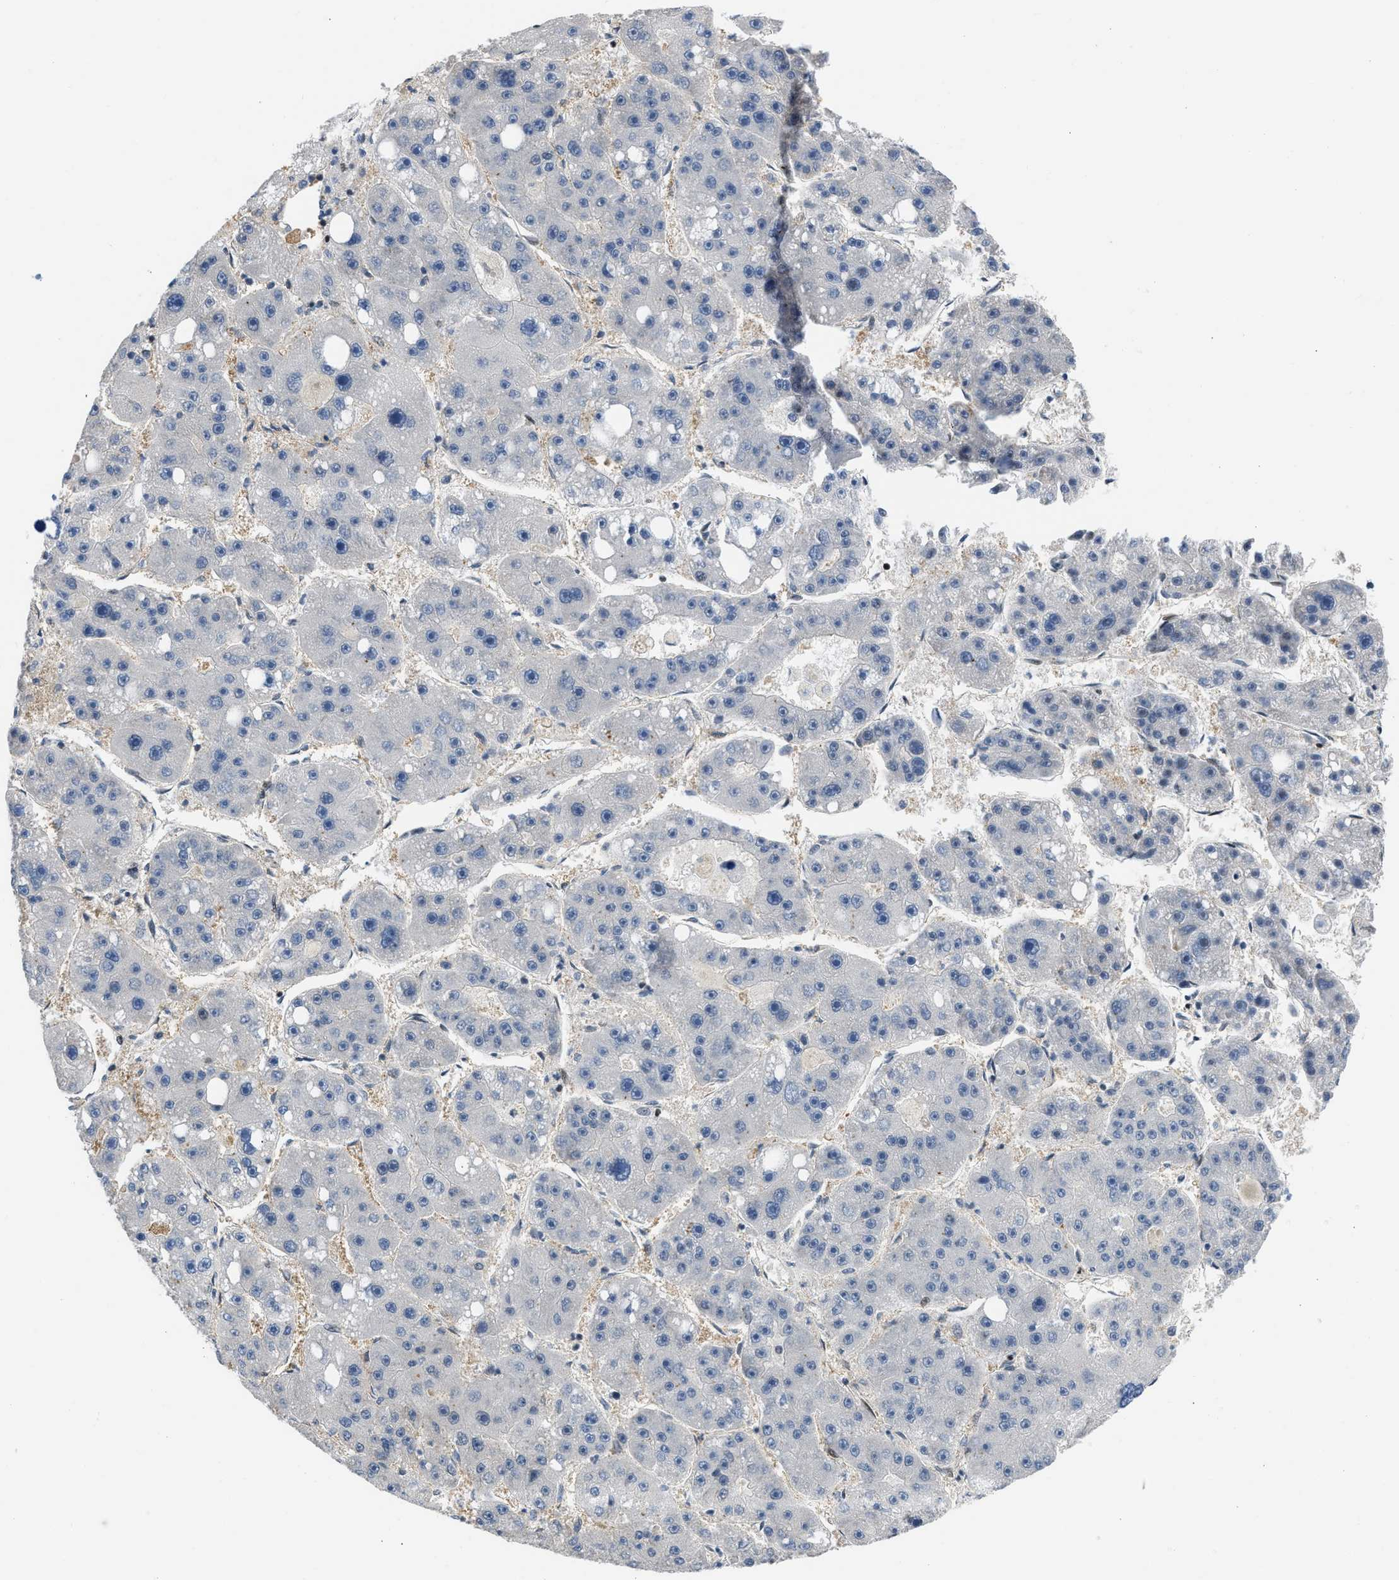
{"staining": {"intensity": "negative", "quantity": "none", "location": "none"}, "tissue": "liver cancer", "cell_type": "Tumor cells", "image_type": "cancer", "snomed": [{"axis": "morphology", "description": "Carcinoma, Hepatocellular, NOS"}, {"axis": "topography", "description": "Liver"}], "caption": "DAB (3,3'-diaminobenzidine) immunohistochemical staining of human liver hepatocellular carcinoma demonstrates no significant staining in tumor cells.", "gene": "OLIG3", "patient": {"sex": "female", "age": 61}}